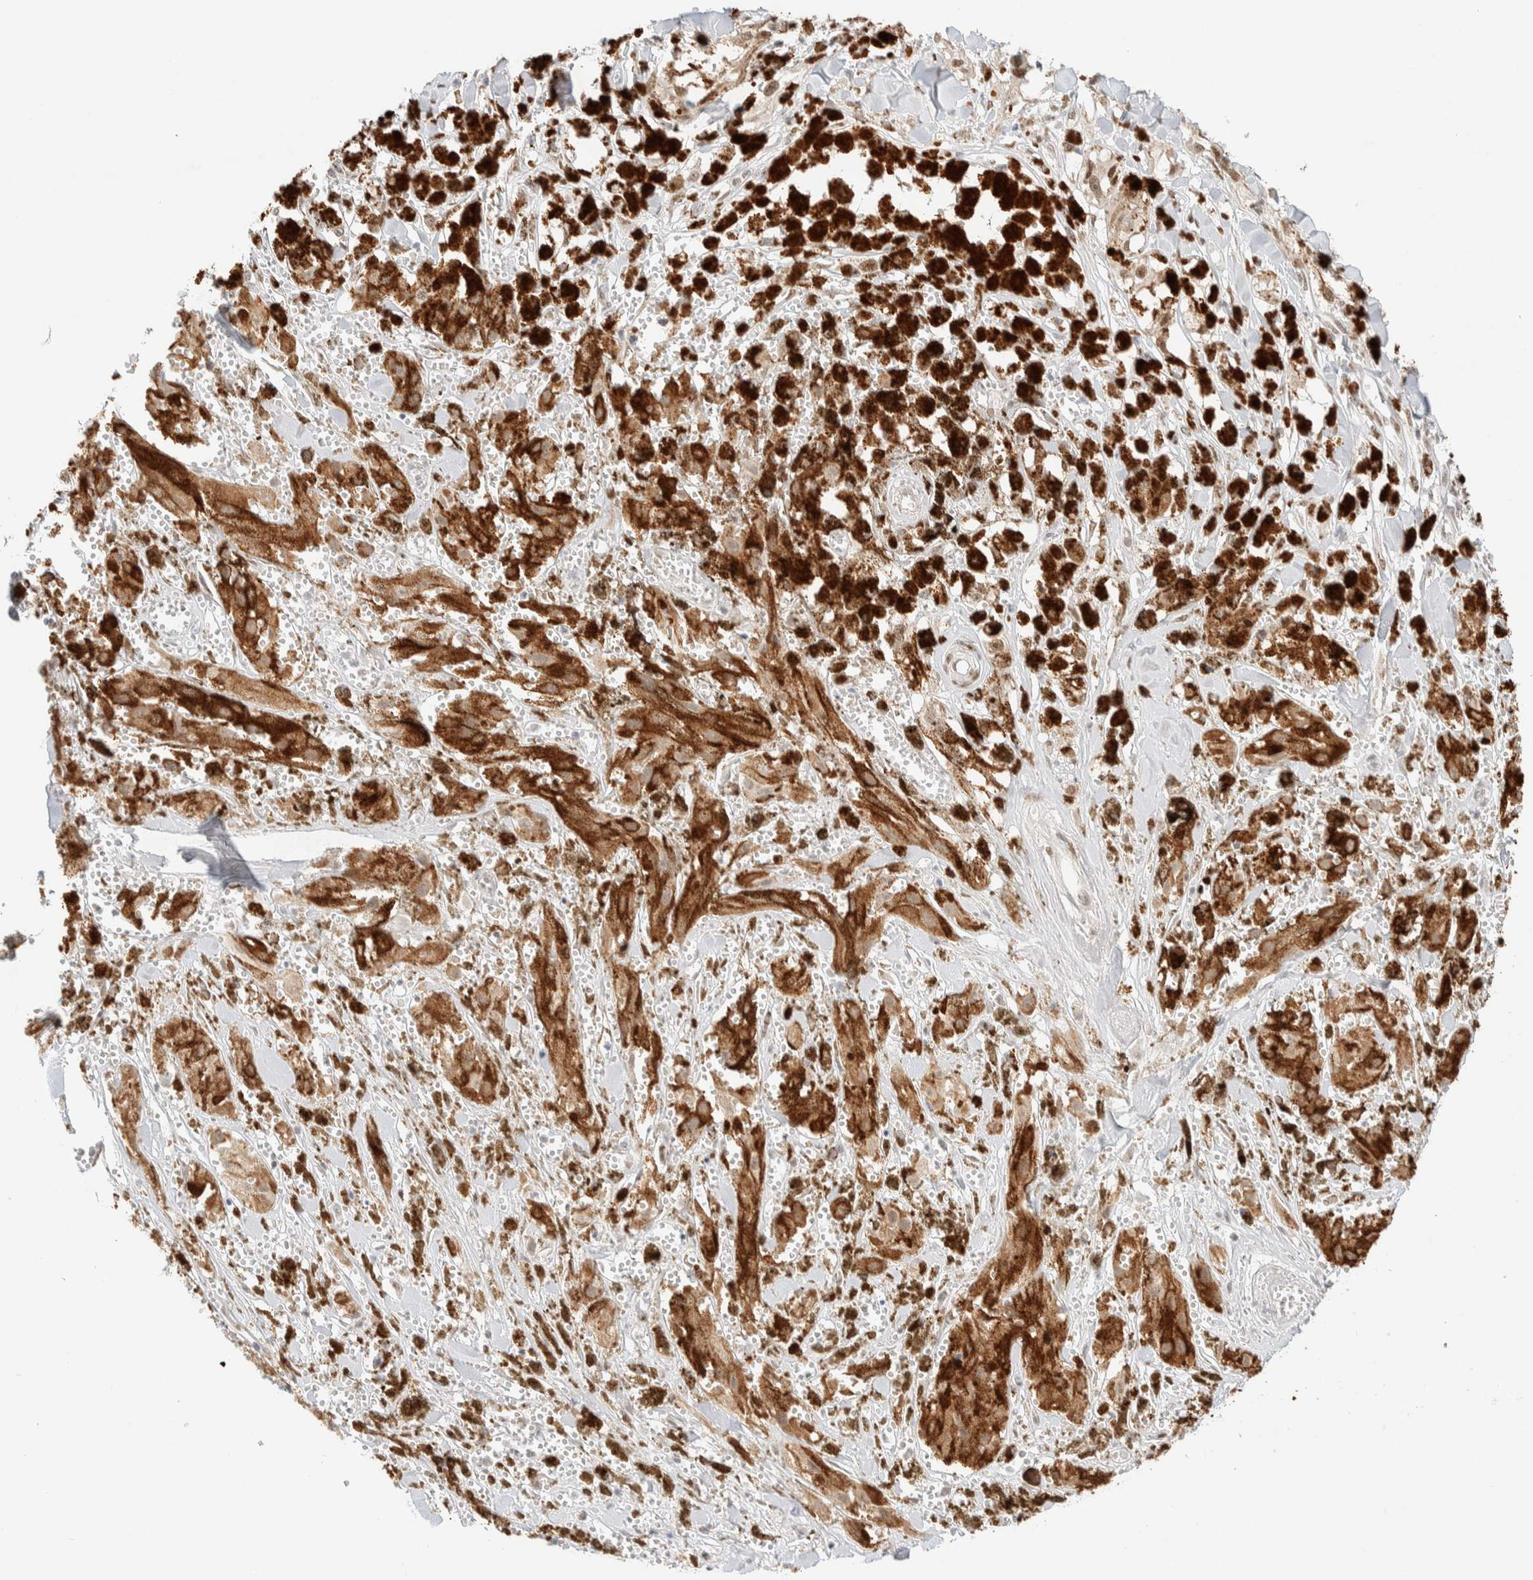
{"staining": {"intensity": "weak", "quantity": ">75%", "location": "cytoplasmic/membranous"}, "tissue": "melanoma", "cell_type": "Tumor cells", "image_type": "cancer", "snomed": [{"axis": "morphology", "description": "Malignant melanoma, NOS"}, {"axis": "topography", "description": "Skin"}], "caption": "A low amount of weak cytoplasmic/membranous expression is seen in approximately >75% of tumor cells in malignant melanoma tissue.", "gene": "PYGO2", "patient": {"sex": "male", "age": 88}}